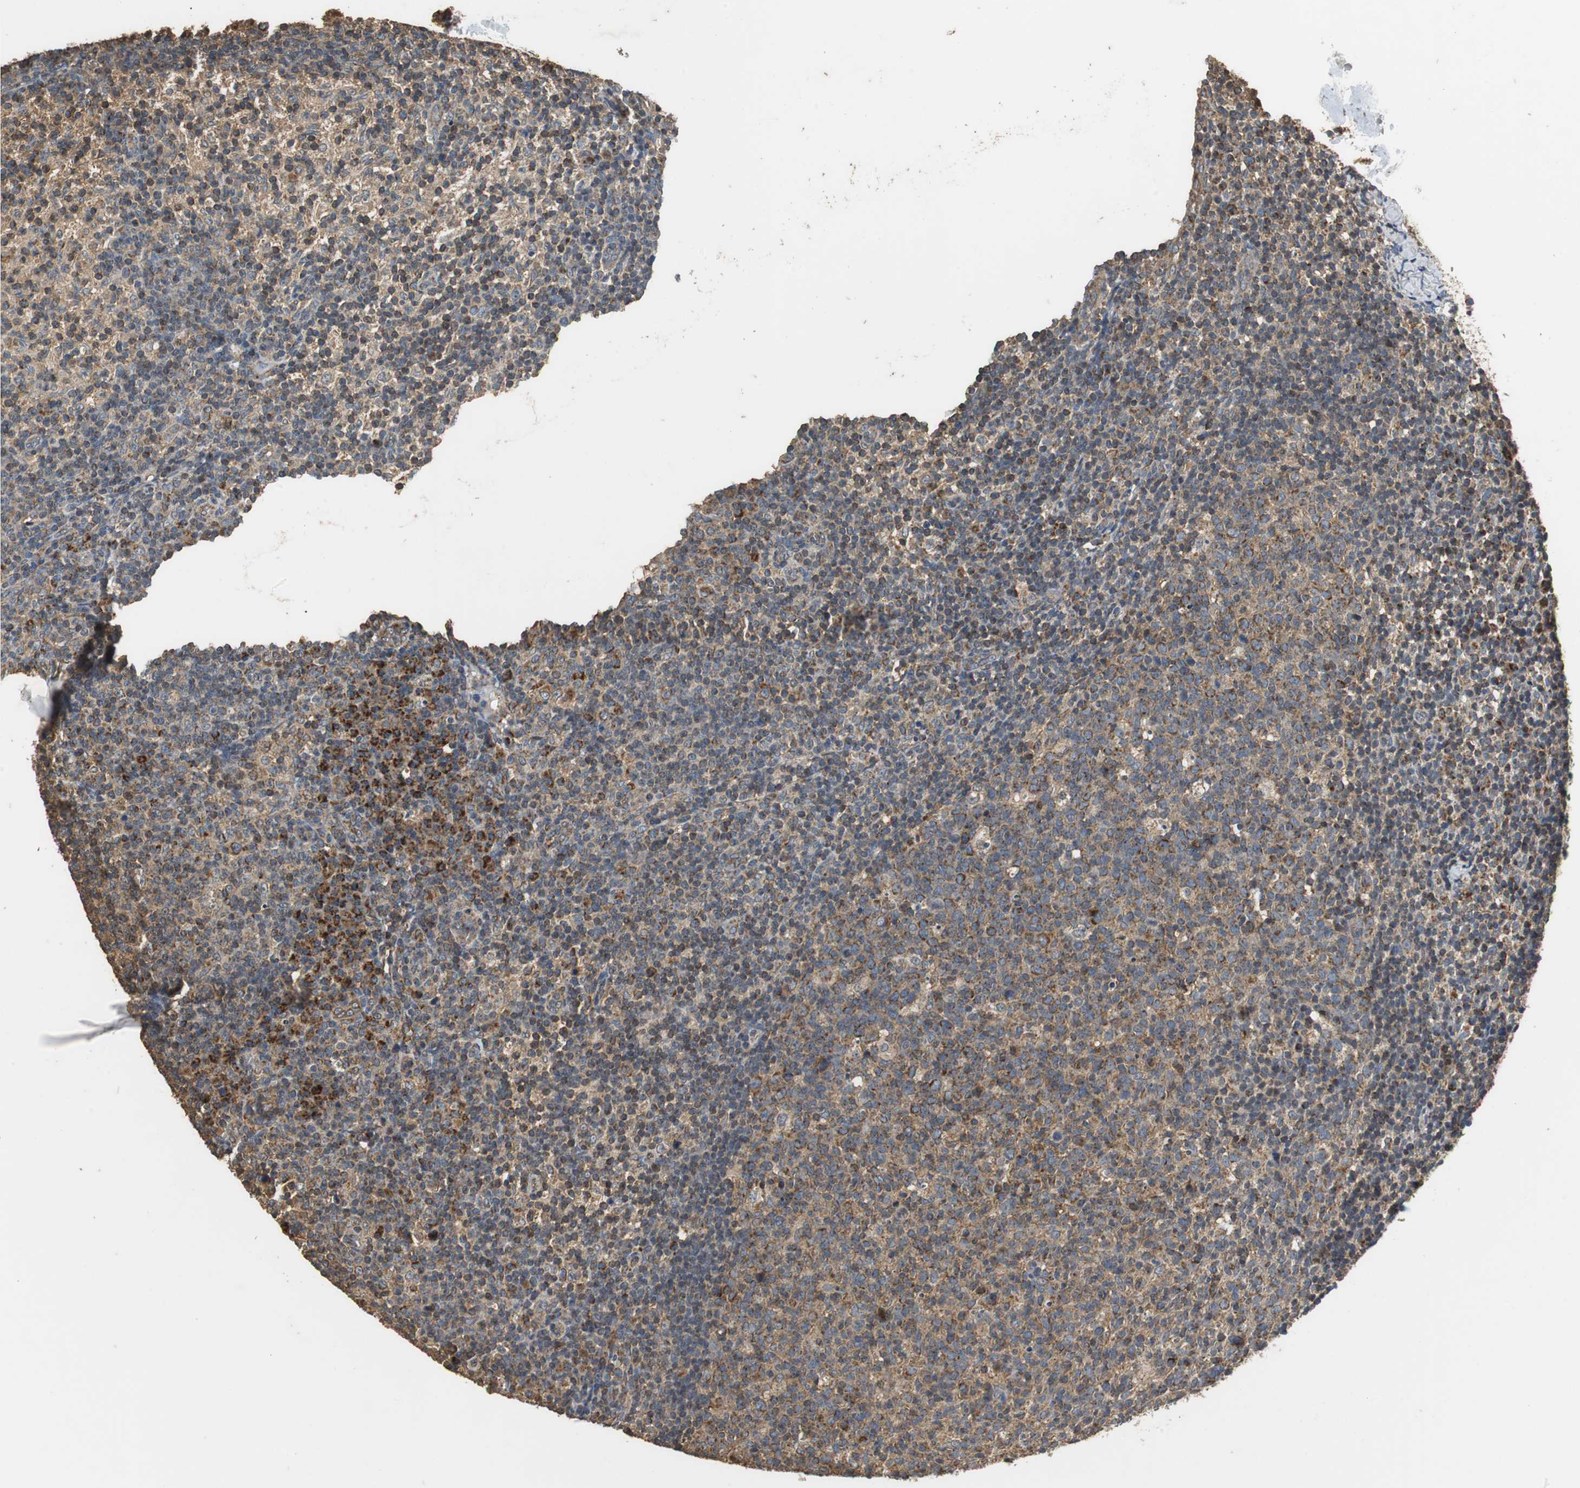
{"staining": {"intensity": "moderate", "quantity": "<25%", "location": "cytoplasmic/membranous"}, "tissue": "lymph node", "cell_type": "Germinal center cells", "image_type": "normal", "snomed": [{"axis": "morphology", "description": "Normal tissue, NOS"}, {"axis": "morphology", "description": "Inflammation, NOS"}, {"axis": "topography", "description": "Lymph node"}], "caption": "Approximately <25% of germinal center cells in normal human lymph node reveal moderate cytoplasmic/membranous protein staining as visualized by brown immunohistochemical staining.", "gene": "NNT", "patient": {"sex": "male", "age": 55}}